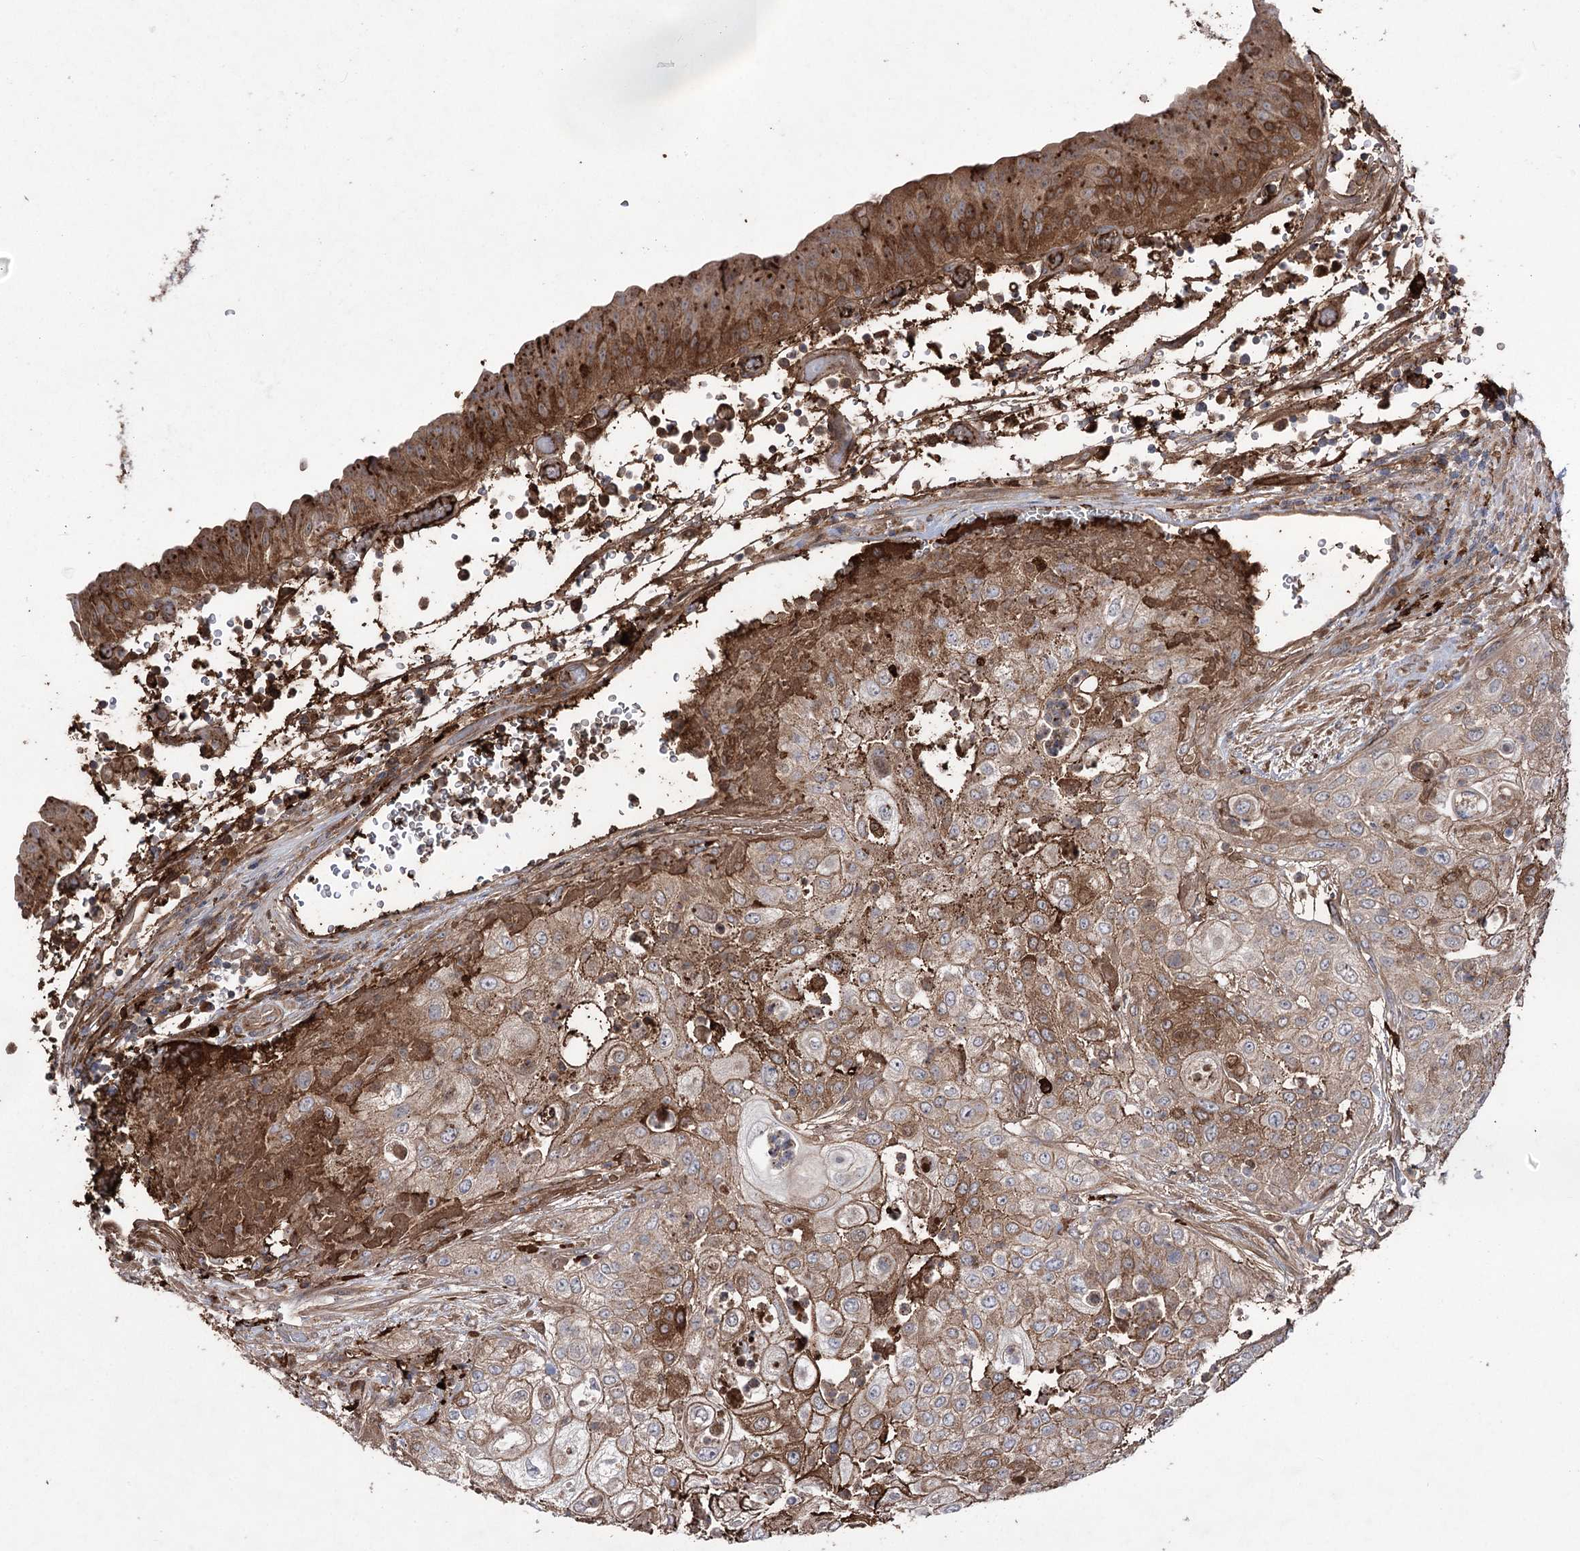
{"staining": {"intensity": "moderate", "quantity": "25%-75%", "location": "cytoplasmic/membranous"}, "tissue": "urothelial cancer", "cell_type": "Tumor cells", "image_type": "cancer", "snomed": [{"axis": "morphology", "description": "Urothelial carcinoma, High grade"}, {"axis": "topography", "description": "Urinary bladder"}], "caption": "A brown stain labels moderate cytoplasmic/membranous positivity of a protein in human urothelial cancer tumor cells. The staining was performed using DAB to visualize the protein expression in brown, while the nuclei were stained in blue with hematoxylin (Magnification: 20x).", "gene": "OTUD1", "patient": {"sex": "female", "age": 79}}